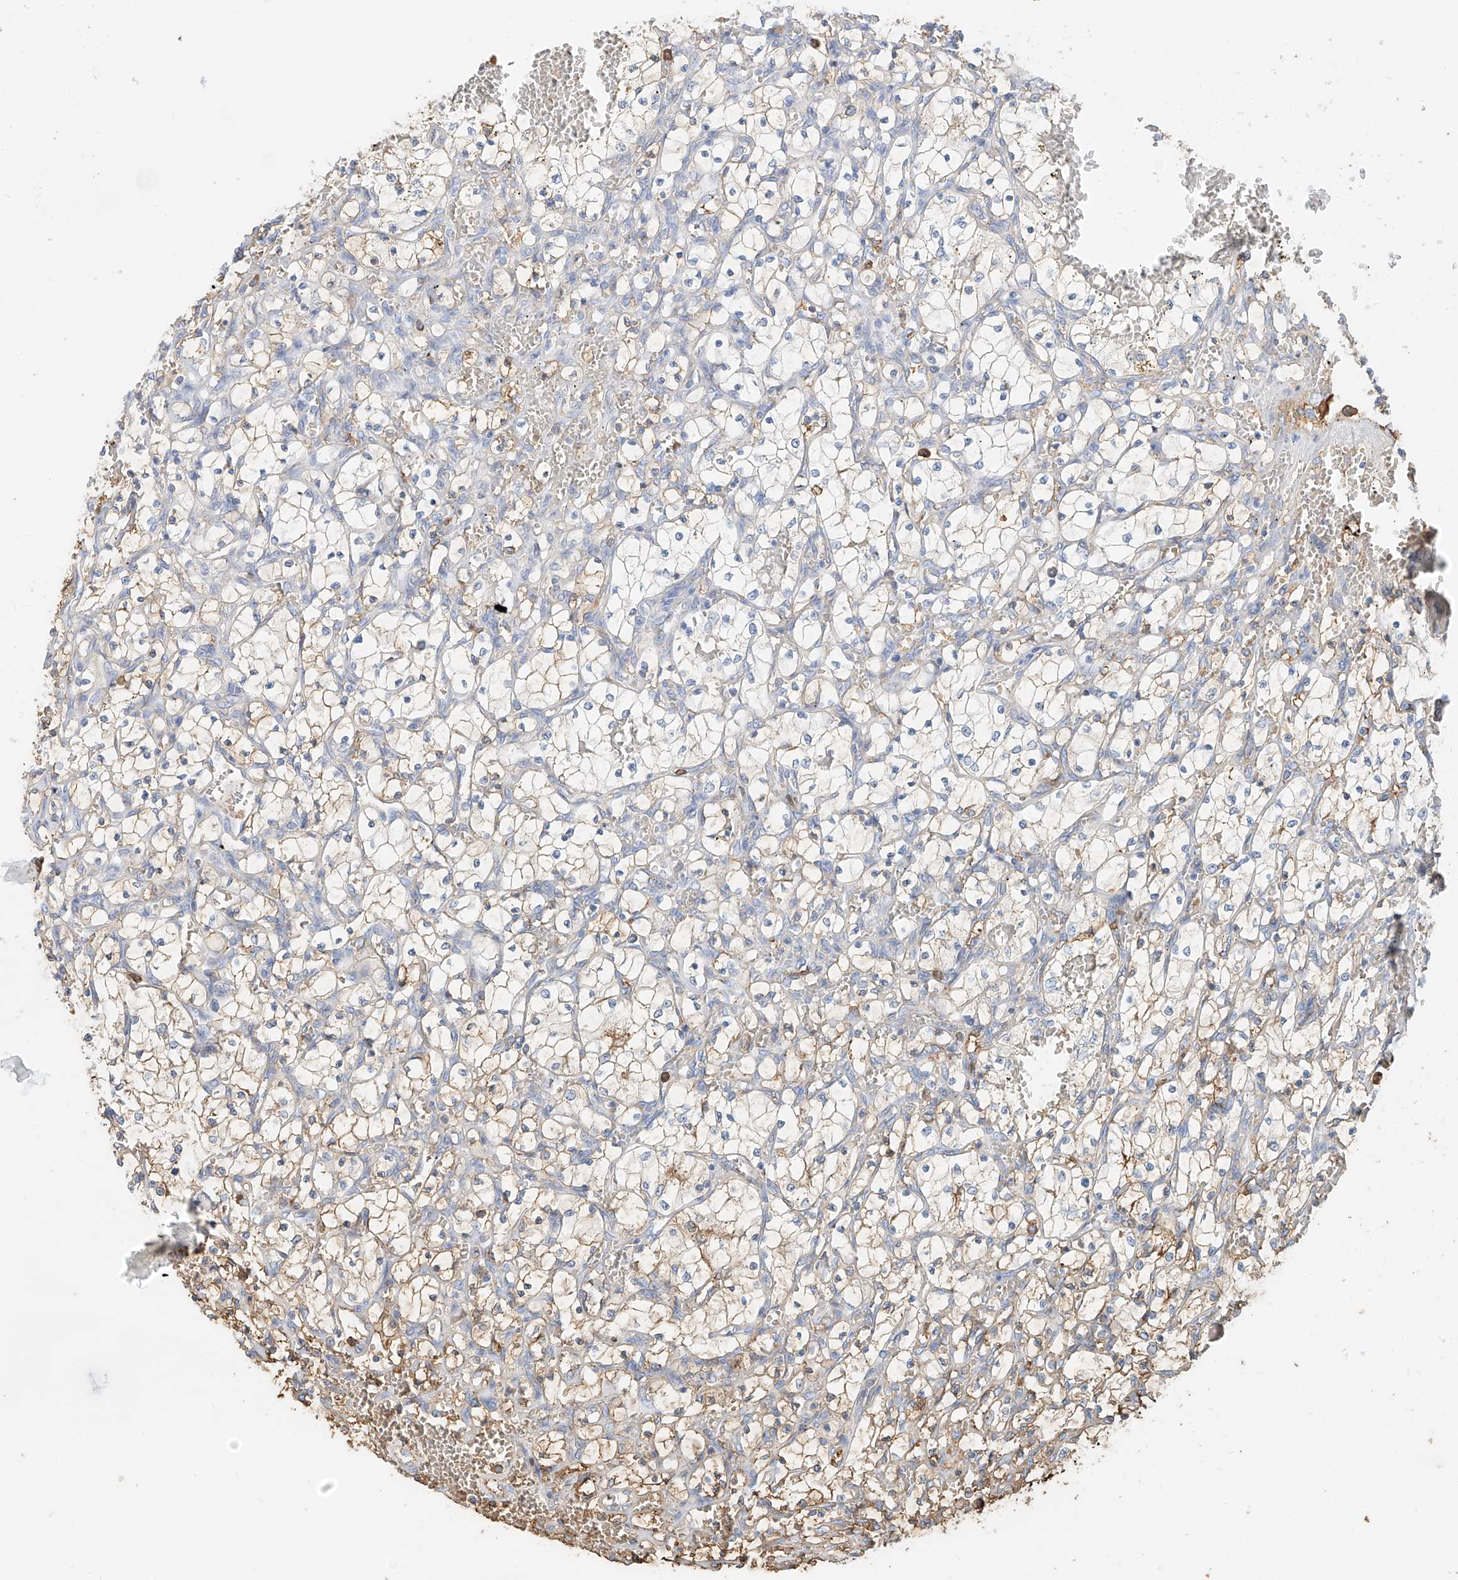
{"staining": {"intensity": "weak", "quantity": "25%-75%", "location": "cytoplasmic/membranous"}, "tissue": "renal cancer", "cell_type": "Tumor cells", "image_type": "cancer", "snomed": [{"axis": "morphology", "description": "Adenocarcinoma, NOS"}, {"axis": "topography", "description": "Kidney"}], "caption": "The photomicrograph demonstrates staining of renal cancer (adenocarcinoma), revealing weak cytoplasmic/membranous protein staining (brown color) within tumor cells.", "gene": "ZFP30", "patient": {"sex": "female", "age": 69}}